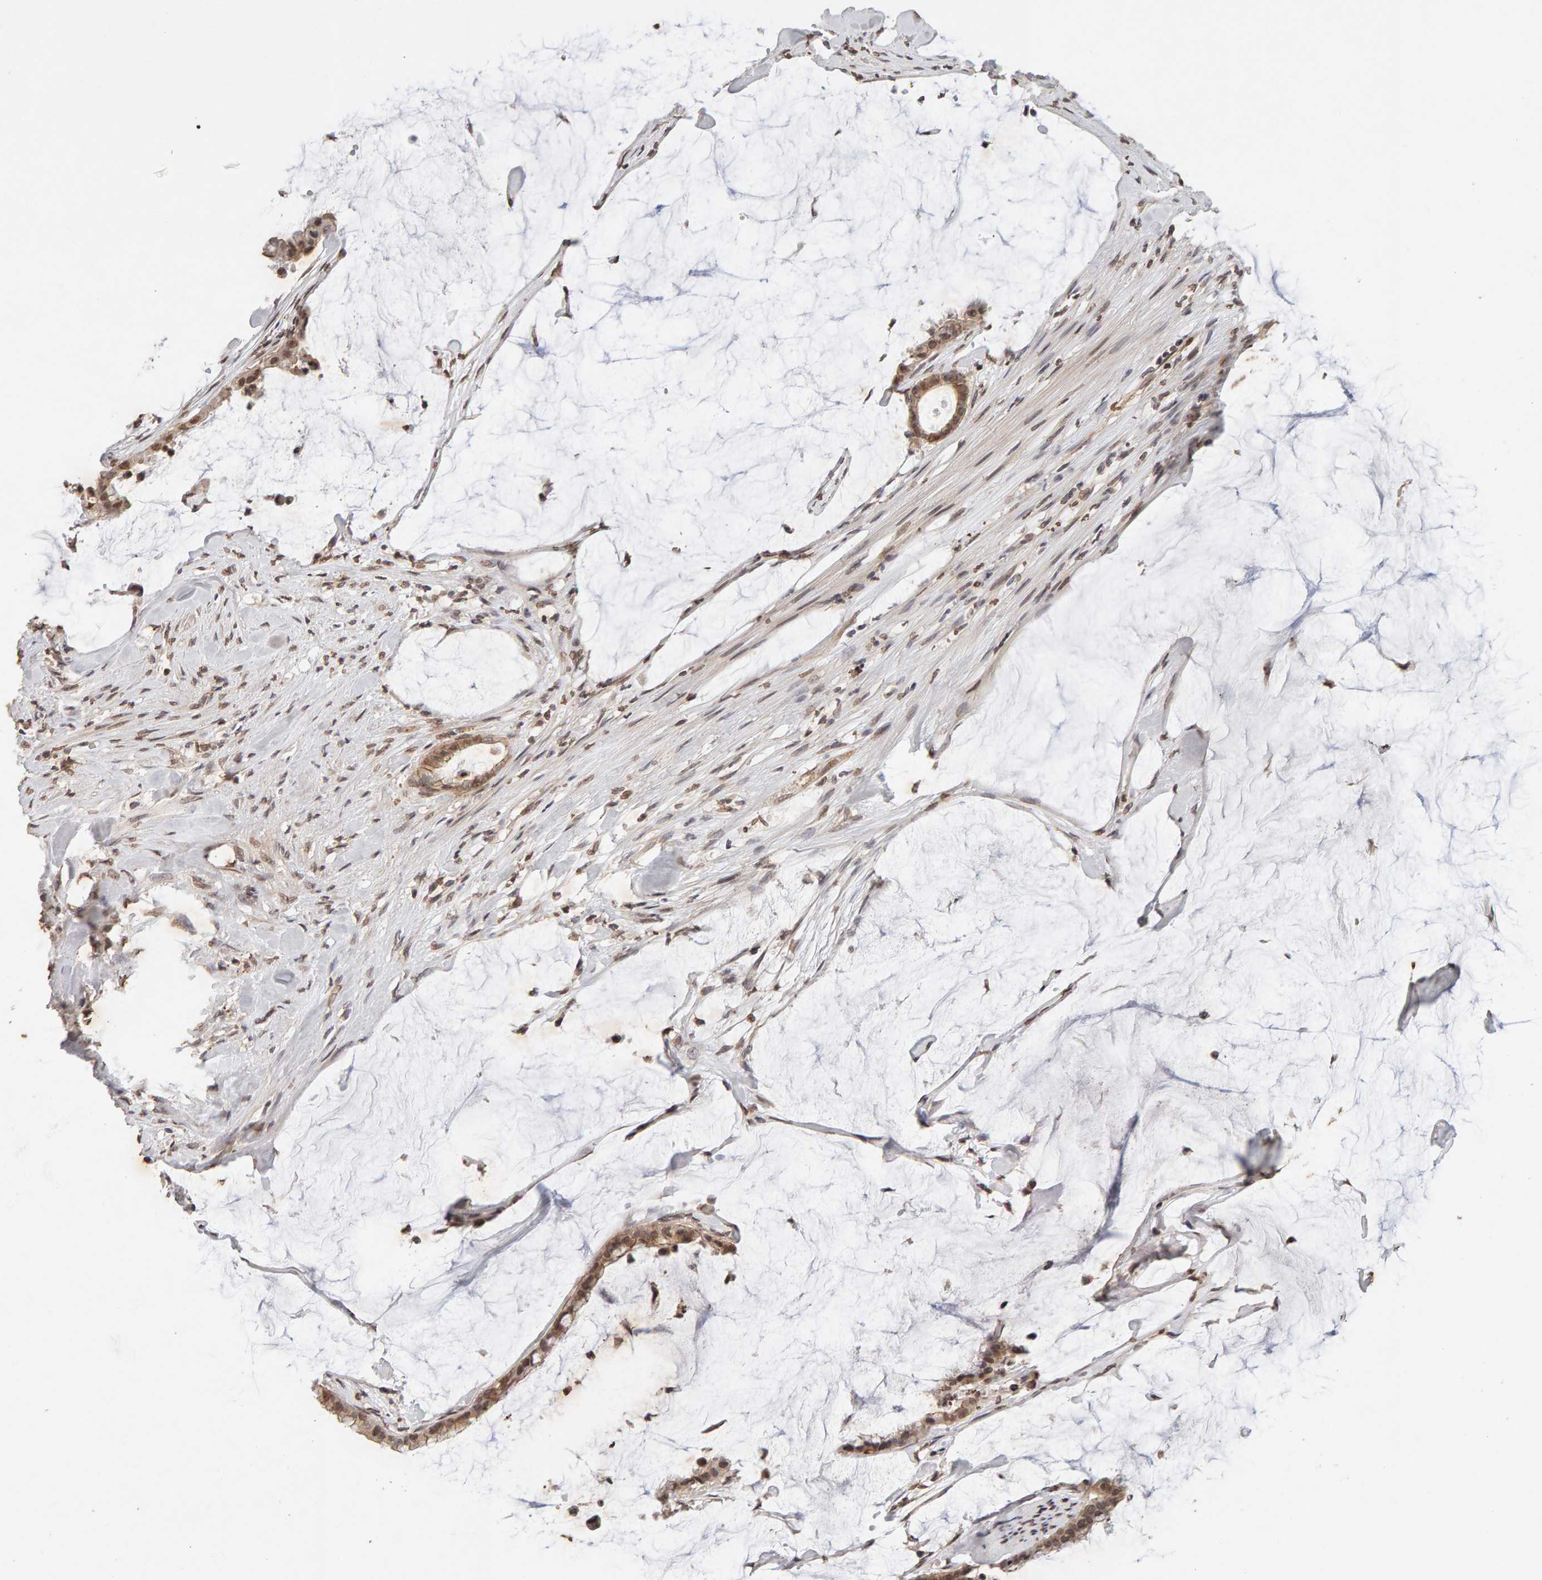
{"staining": {"intensity": "moderate", "quantity": ">75%", "location": "cytoplasmic/membranous,nuclear"}, "tissue": "pancreatic cancer", "cell_type": "Tumor cells", "image_type": "cancer", "snomed": [{"axis": "morphology", "description": "Adenocarcinoma, NOS"}, {"axis": "topography", "description": "Pancreas"}], "caption": "This image exhibits pancreatic adenocarcinoma stained with IHC to label a protein in brown. The cytoplasmic/membranous and nuclear of tumor cells show moderate positivity for the protein. Nuclei are counter-stained blue.", "gene": "DNAJB5", "patient": {"sex": "male", "age": 41}}